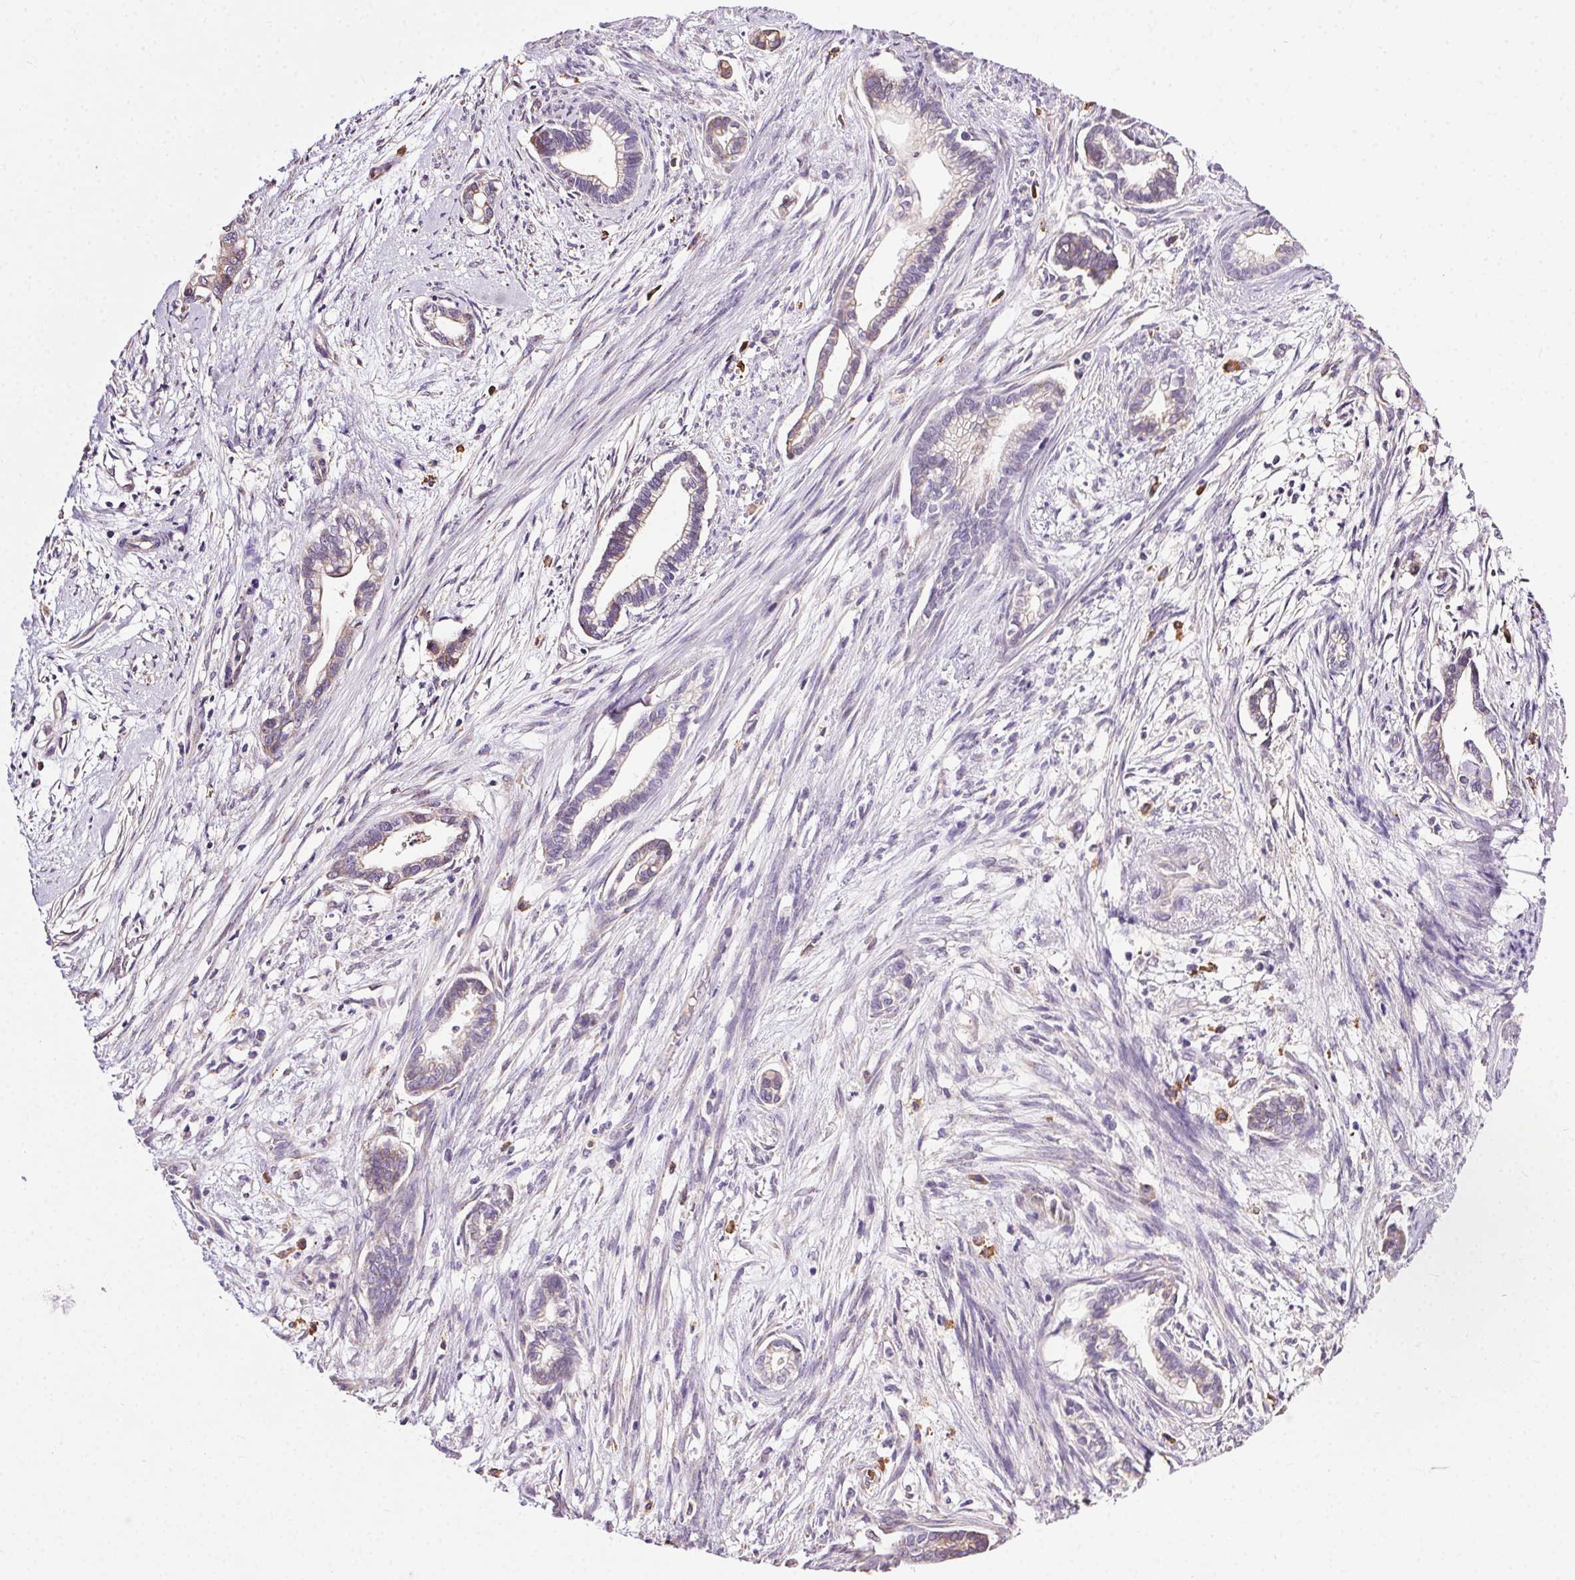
{"staining": {"intensity": "negative", "quantity": "none", "location": "none"}, "tissue": "cervical cancer", "cell_type": "Tumor cells", "image_type": "cancer", "snomed": [{"axis": "morphology", "description": "Adenocarcinoma, NOS"}, {"axis": "topography", "description": "Cervix"}], "caption": "Immunohistochemistry (IHC) photomicrograph of neoplastic tissue: human cervical cancer (adenocarcinoma) stained with DAB reveals no significant protein expression in tumor cells.", "gene": "SNX31", "patient": {"sex": "female", "age": 62}}